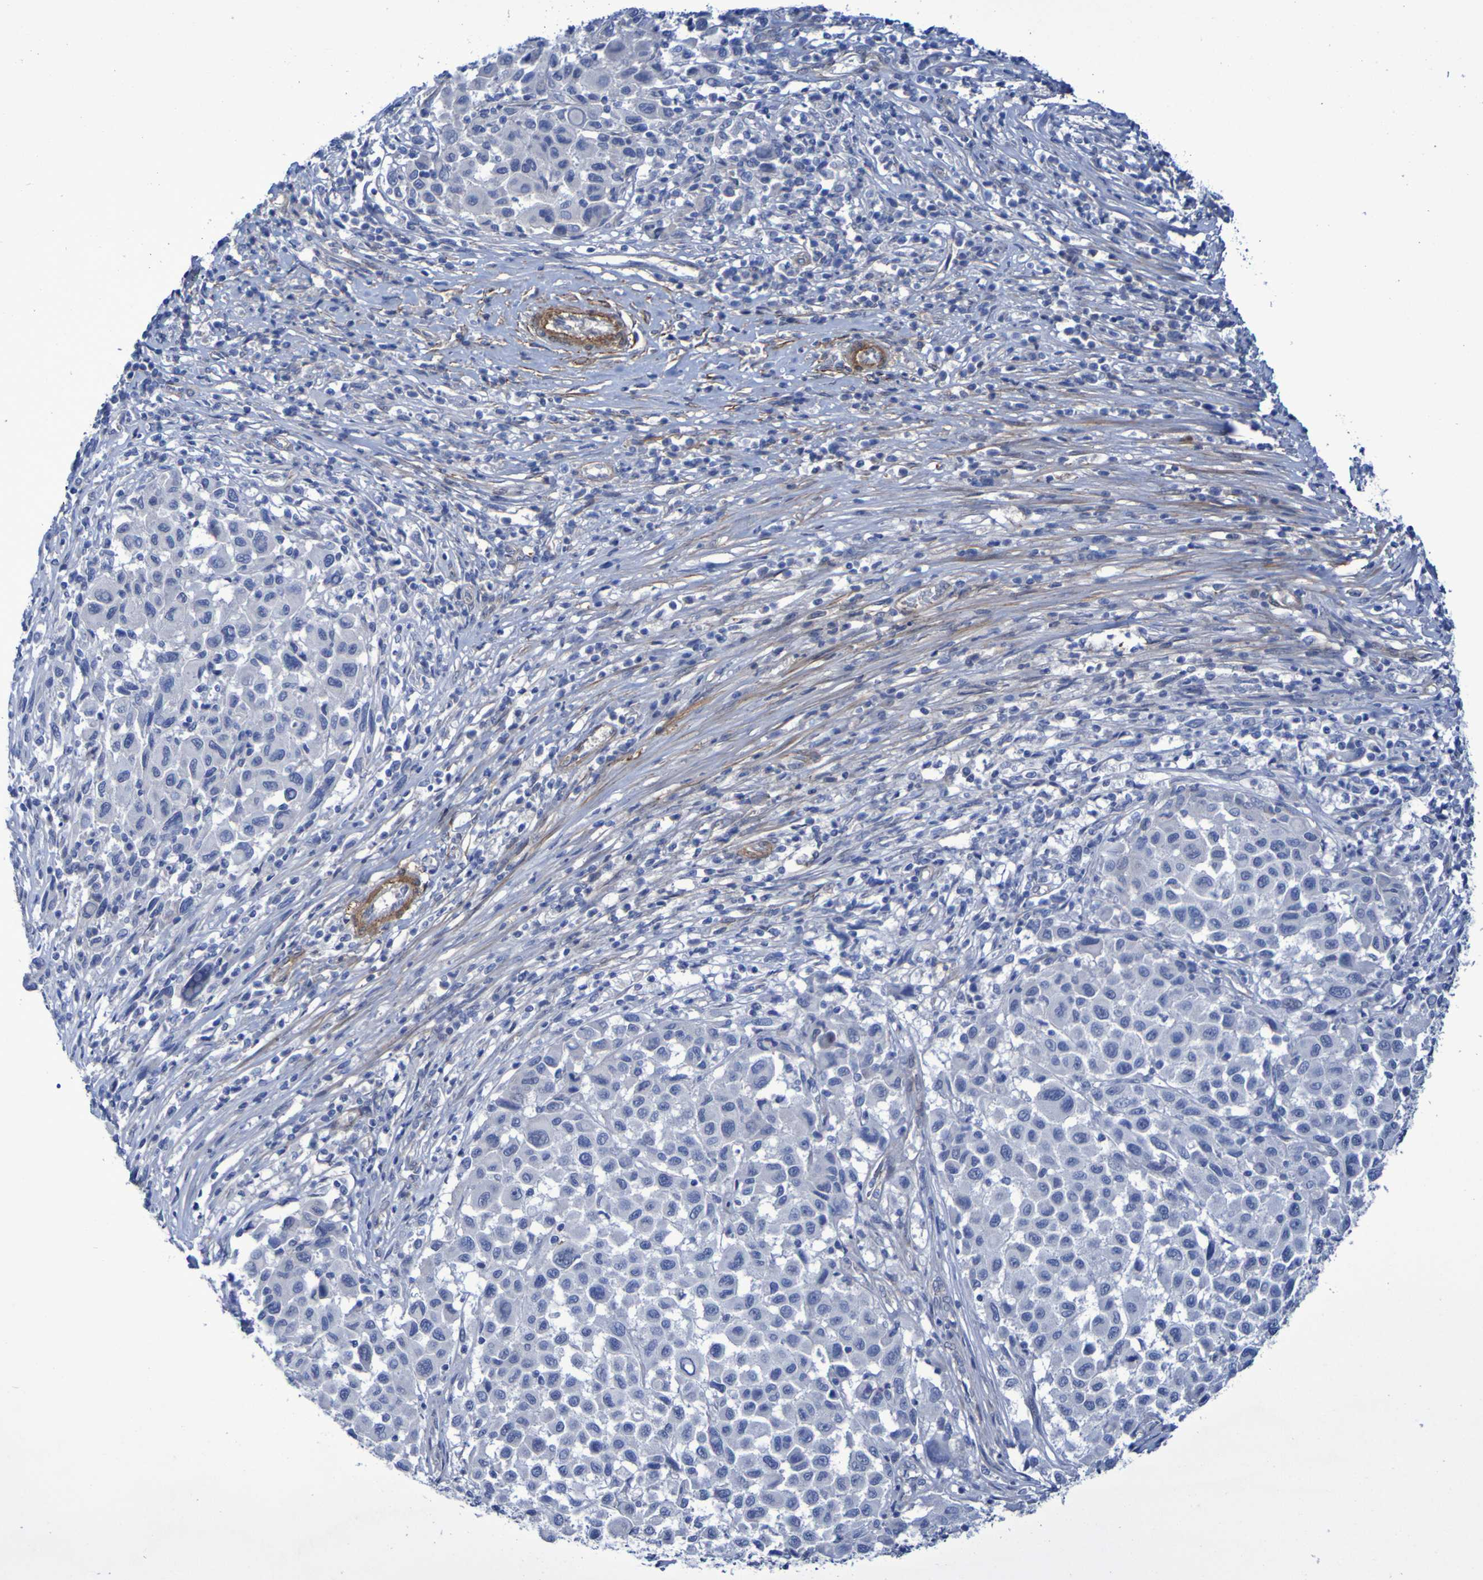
{"staining": {"intensity": "negative", "quantity": "none", "location": "none"}, "tissue": "melanoma", "cell_type": "Tumor cells", "image_type": "cancer", "snomed": [{"axis": "morphology", "description": "Malignant melanoma, Metastatic site"}, {"axis": "topography", "description": "Lymph node"}], "caption": "Immunohistochemical staining of human melanoma displays no significant positivity in tumor cells.", "gene": "LPP", "patient": {"sex": "male", "age": 61}}